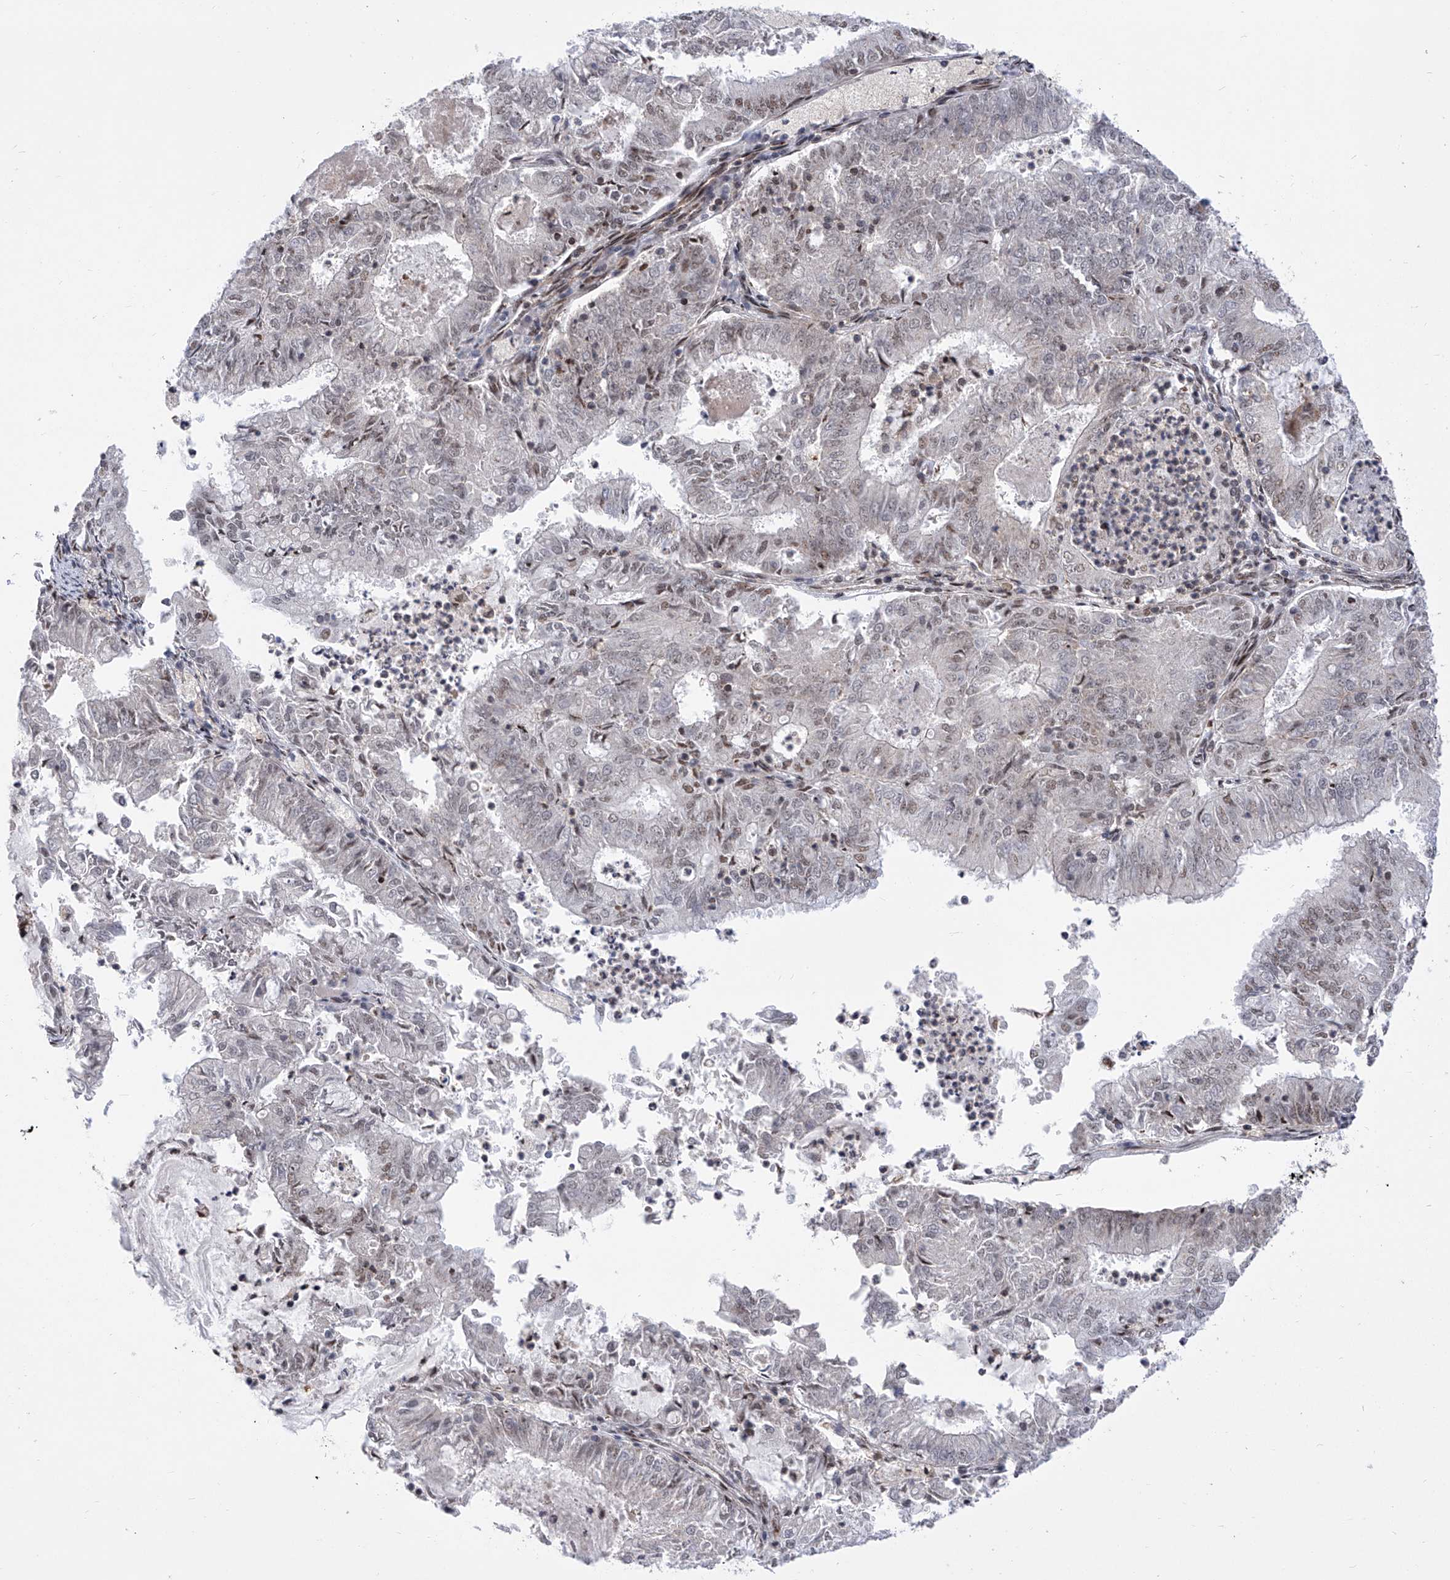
{"staining": {"intensity": "weak", "quantity": "<25%", "location": "nuclear"}, "tissue": "endometrial cancer", "cell_type": "Tumor cells", "image_type": "cancer", "snomed": [{"axis": "morphology", "description": "Adenocarcinoma, NOS"}, {"axis": "topography", "description": "Endometrium"}], "caption": "Tumor cells are negative for protein expression in human adenocarcinoma (endometrial). The staining was performed using DAB to visualize the protein expression in brown, while the nuclei were stained in blue with hematoxylin (Magnification: 20x).", "gene": "CEP290", "patient": {"sex": "female", "age": 57}}